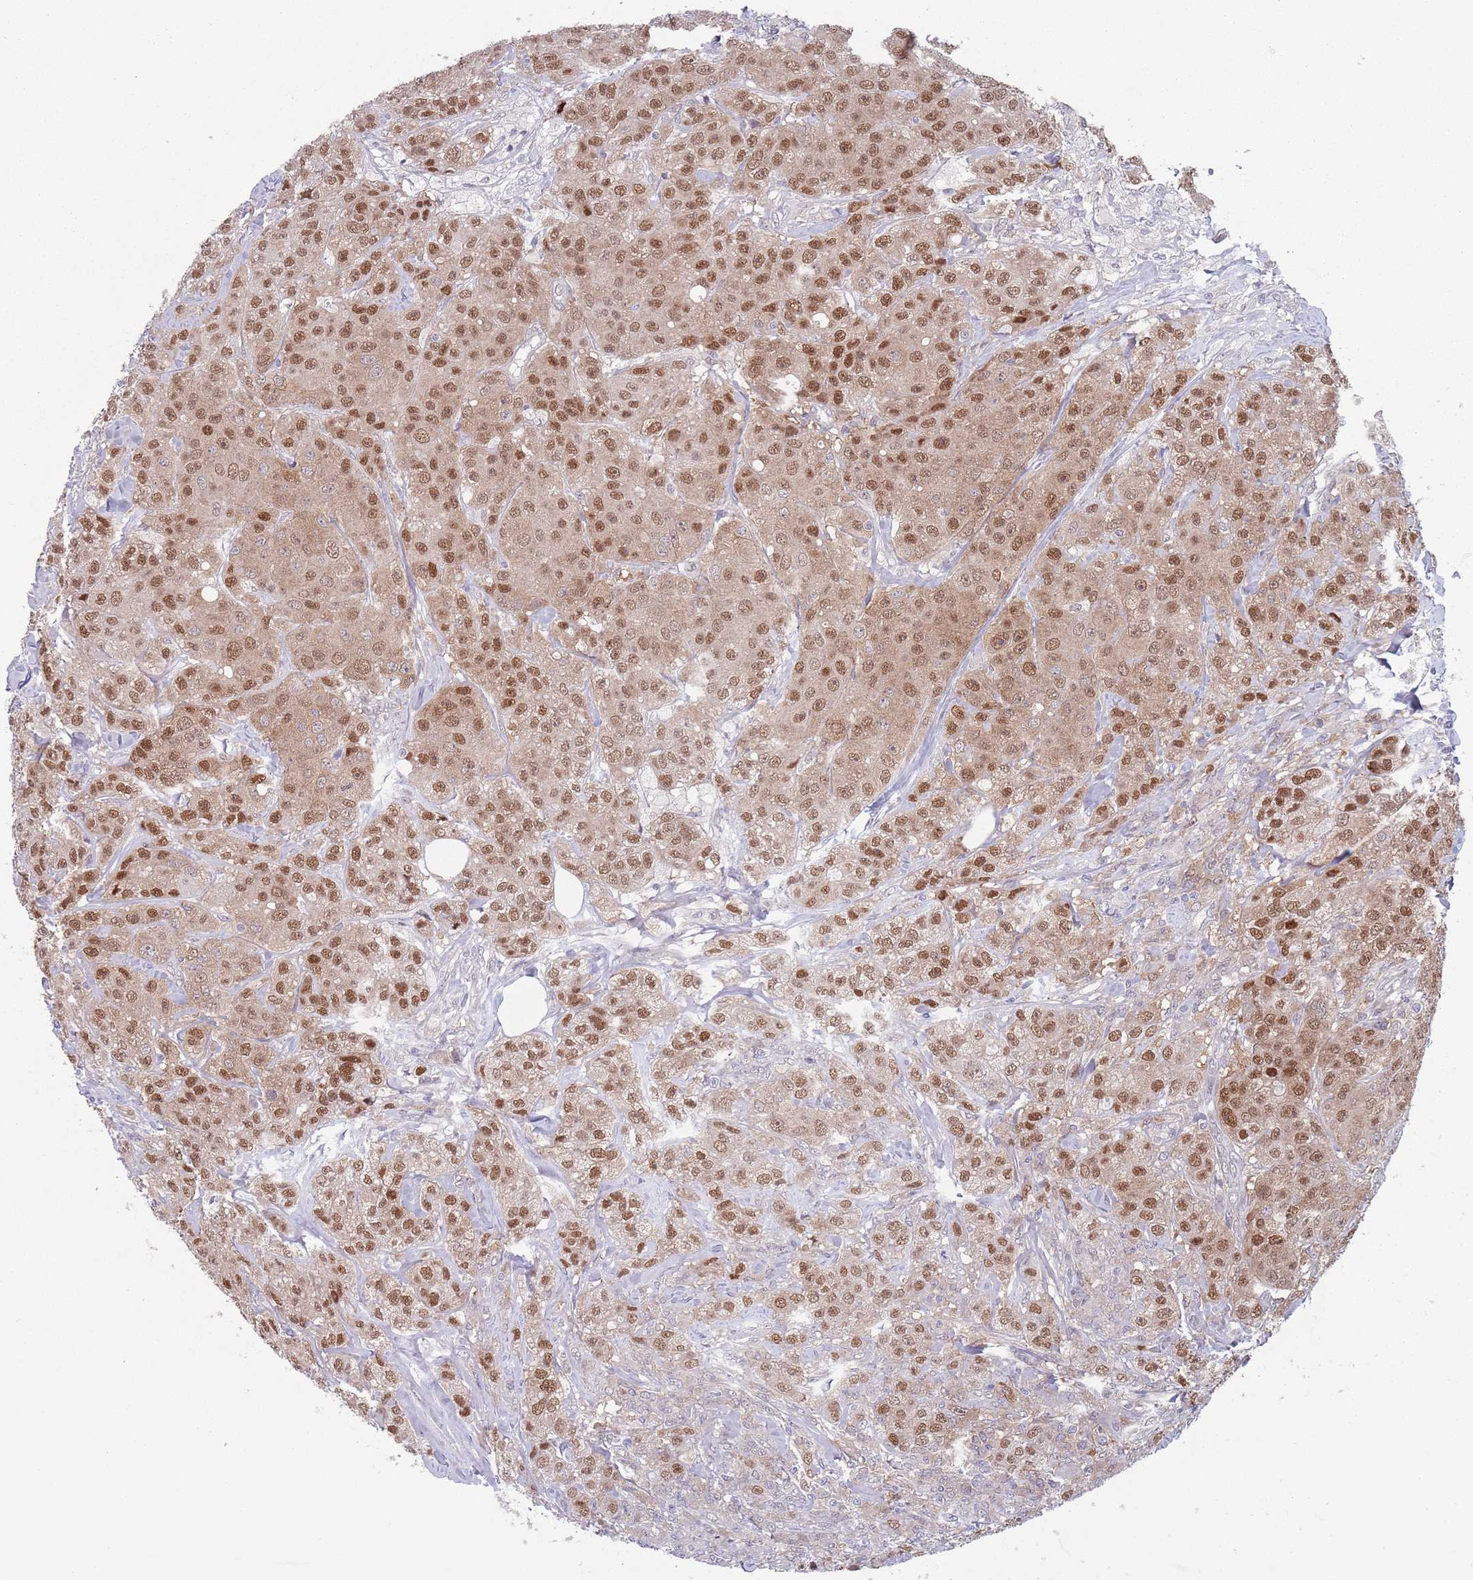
{"staining": {"intensity": "moderate", "quantity": ">75%", "location": "cytoplasmic/membranous,nuclear"}, "tissue": "breast cancer", "cell_type": "Tumor cells", "image_type": "cancer", "snomed": [{"axis": "morphology", "description": "Duct carcinoma"}, {"axis": "topography", "description": "Breast"}], "caption": "Tumor cells reveal medium levels of moderate cytoplasmic/membranous and nuclear expression in about >75% of cells in human breast cancer (invasive ductal carcinoma).", "gene": "CLNS1A", "patient": {"sex": "female", "age": 43}}